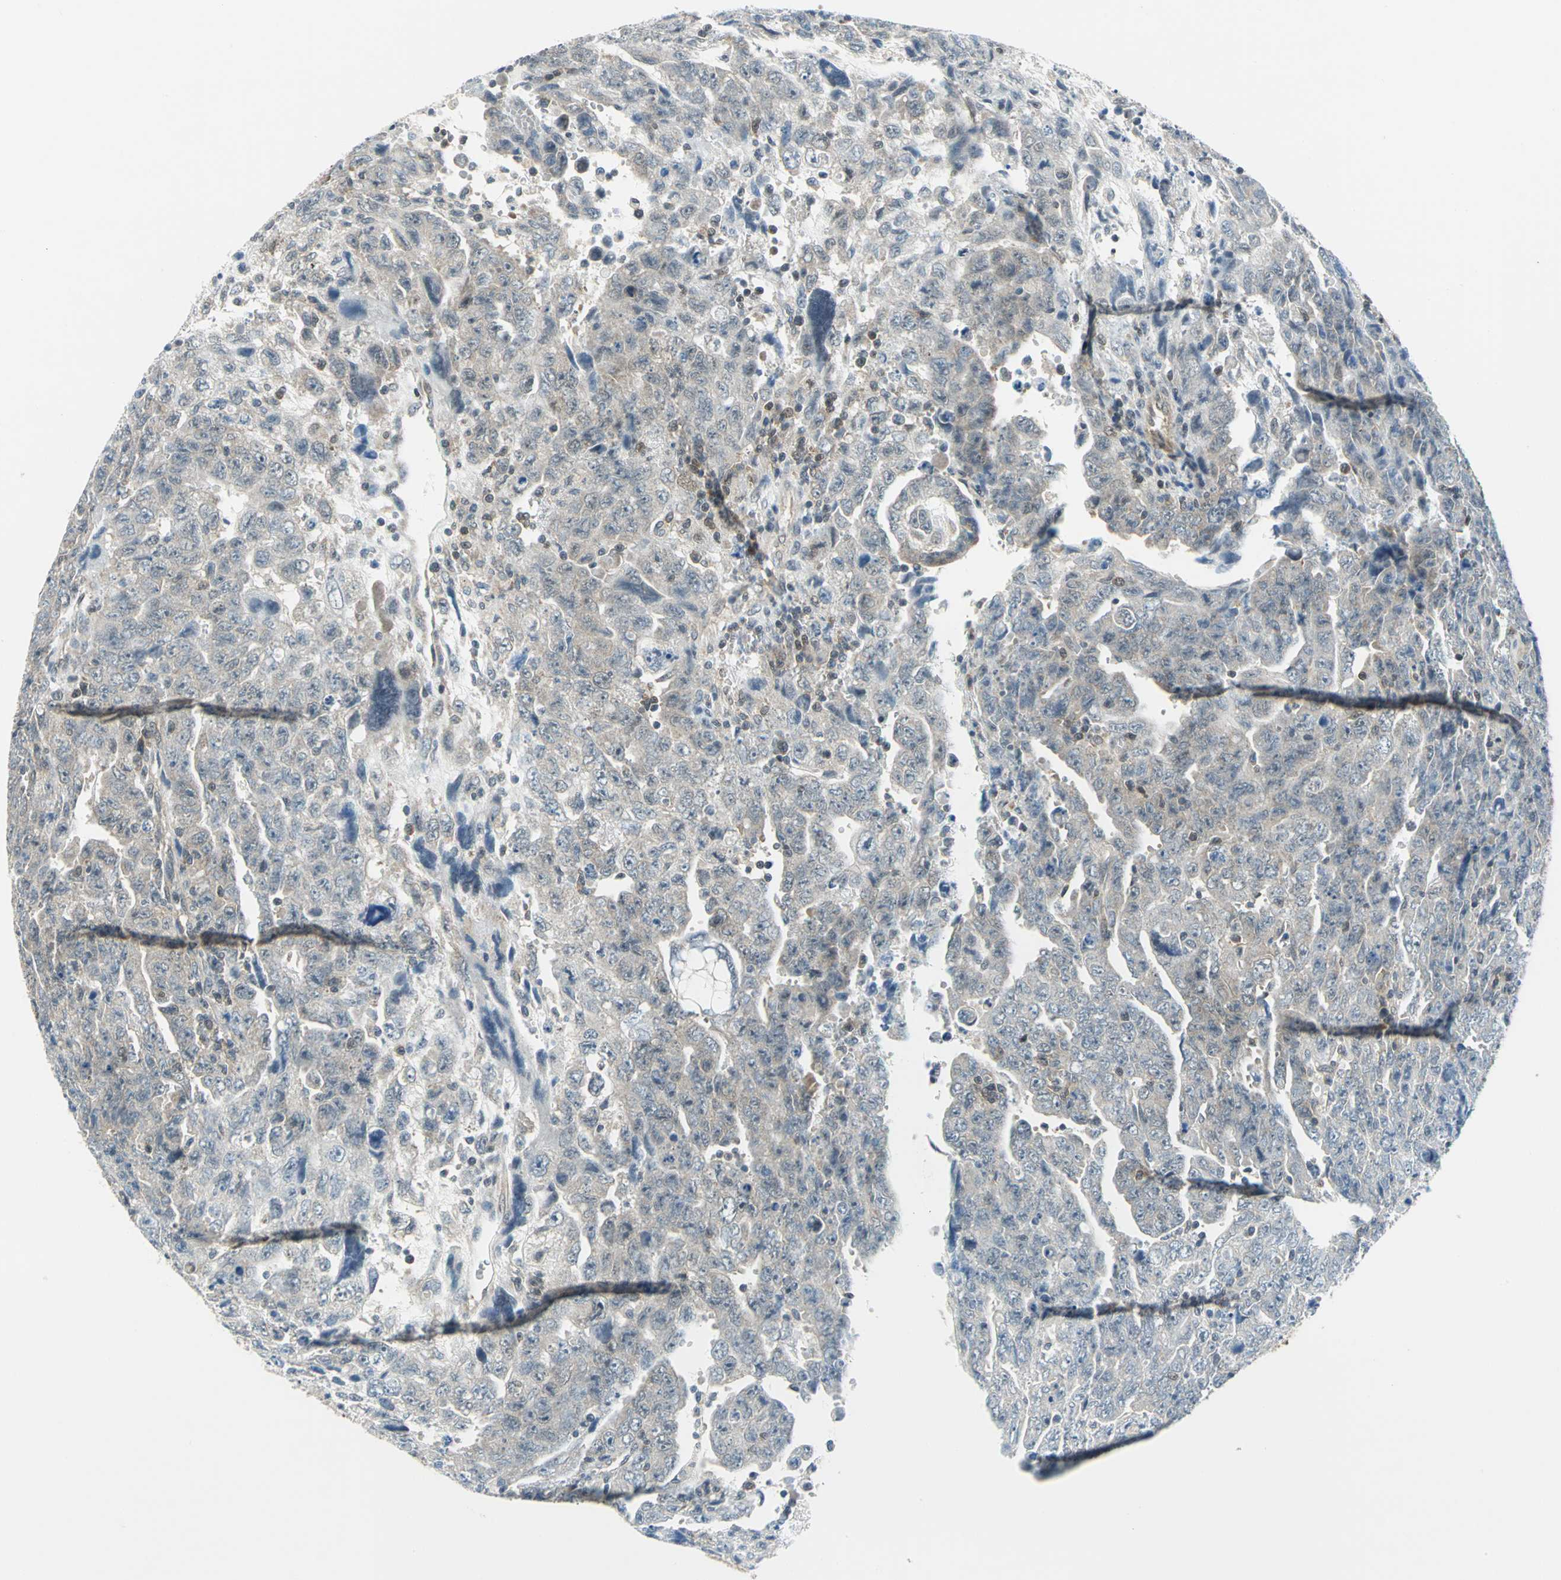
{"staining": {"intensity": "negative", "quantity": "none", "location": "none"}, "tissue": "testis cancer", "cell_type": "Tumor cells", "image_type": "cancer", "snomed": [{"axis": "morphology", "description": "Carcinoma, Embryonal, NOS"}, {"axis": "topography", "description": "Testis"}], "caption": "IHC of human testis embryonal carcinoma exhibits no positivity in tumor cells. The staining is performed using DAB brown chromogen with nuclei counter-stained in using hematoxylin.", "gene": "PIN1", "patient": {"sex": "male", "age": 28}}